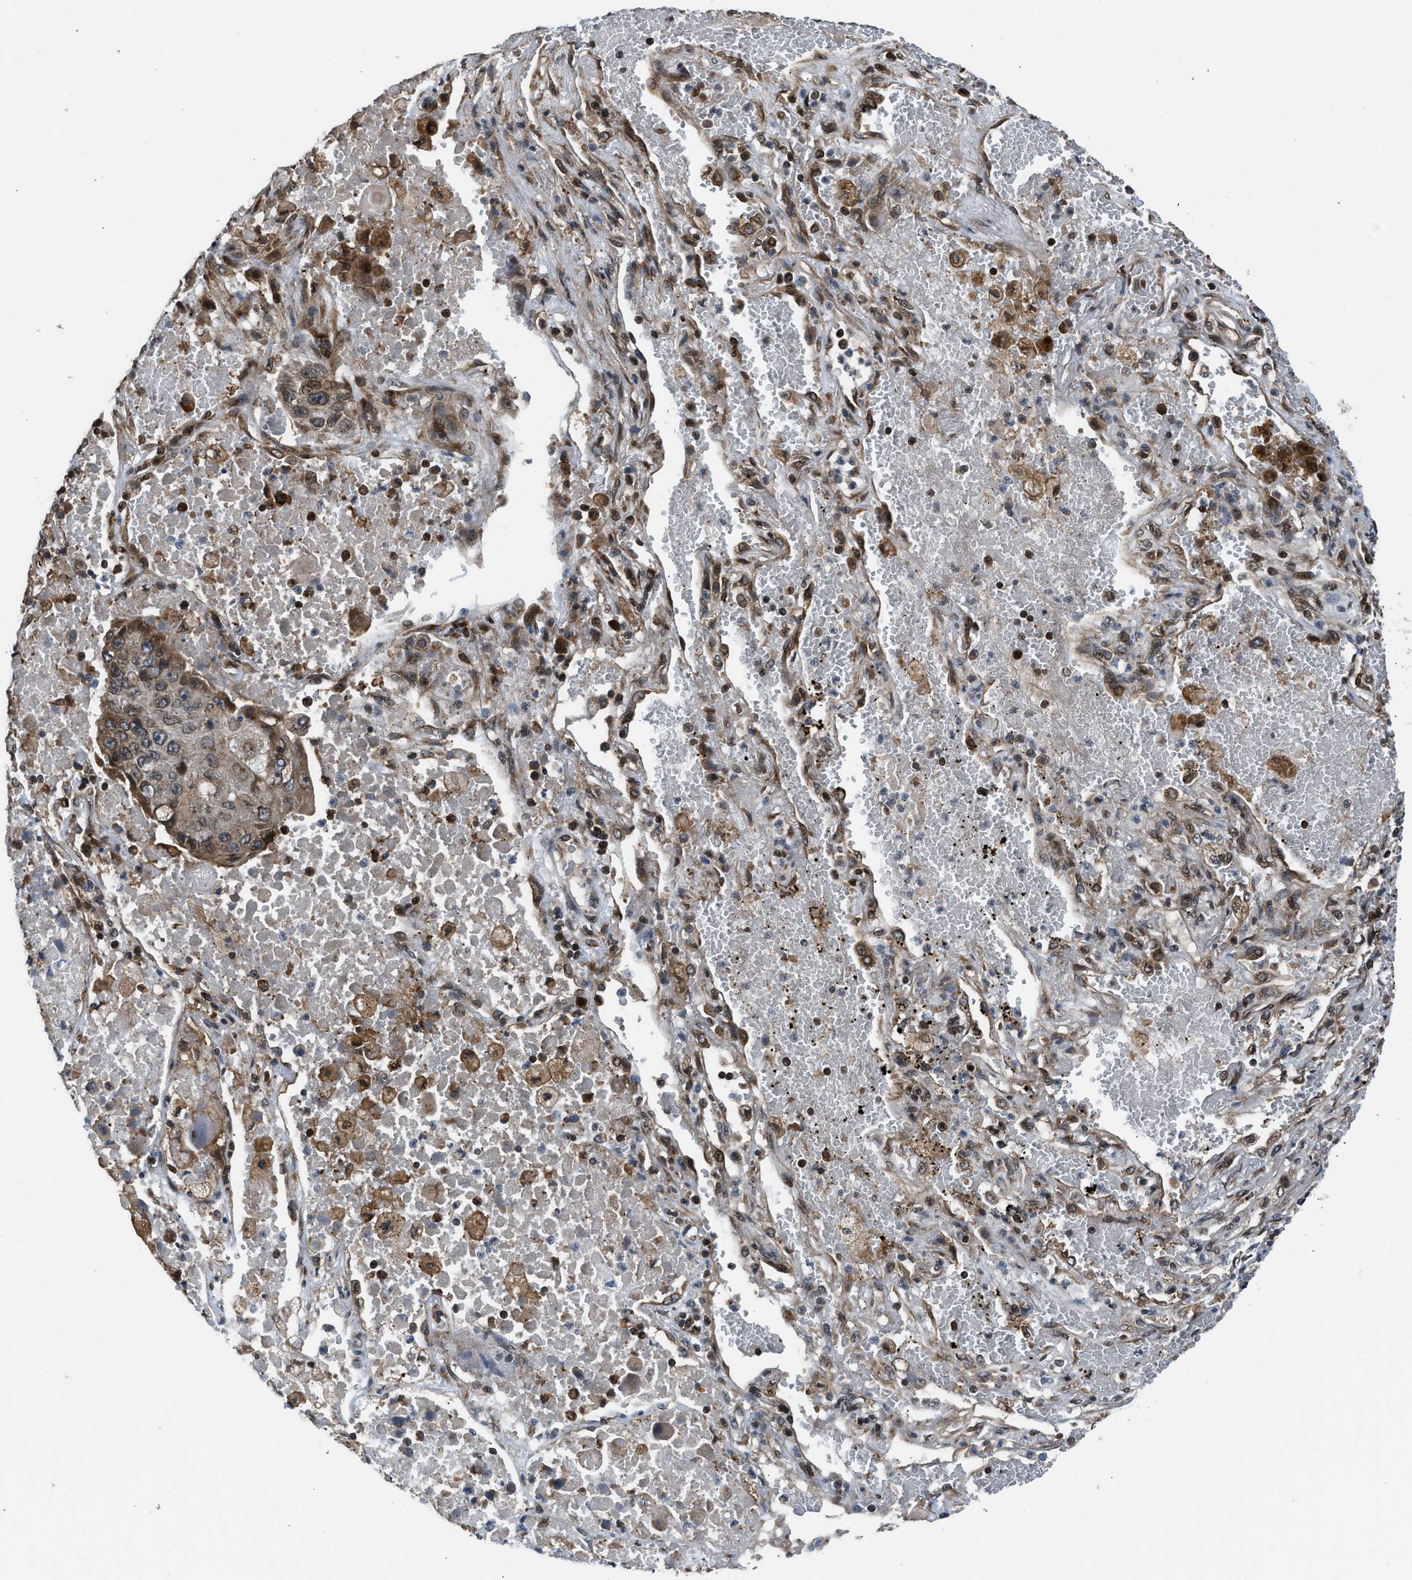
{"staining": {"intensity": "weak", "quantity": "<25%", "location": "cytoplasmic/membranous"}, "tissue": "lung cancer", "cell_type": "Tumor cells", "image_type": "cancer", "snomed": [{"axis": "morphology", "description": "Squamous cell carcinoma, NOS"}, {"axis": "topography", "description": "Lung"}], "caption": "This is an immunohistochemistry histopathology image of human lung cancer. There is no positivity in tumor cells.", "gene": "RETREG3", "patient": {"sex": "male", "age": 61}}